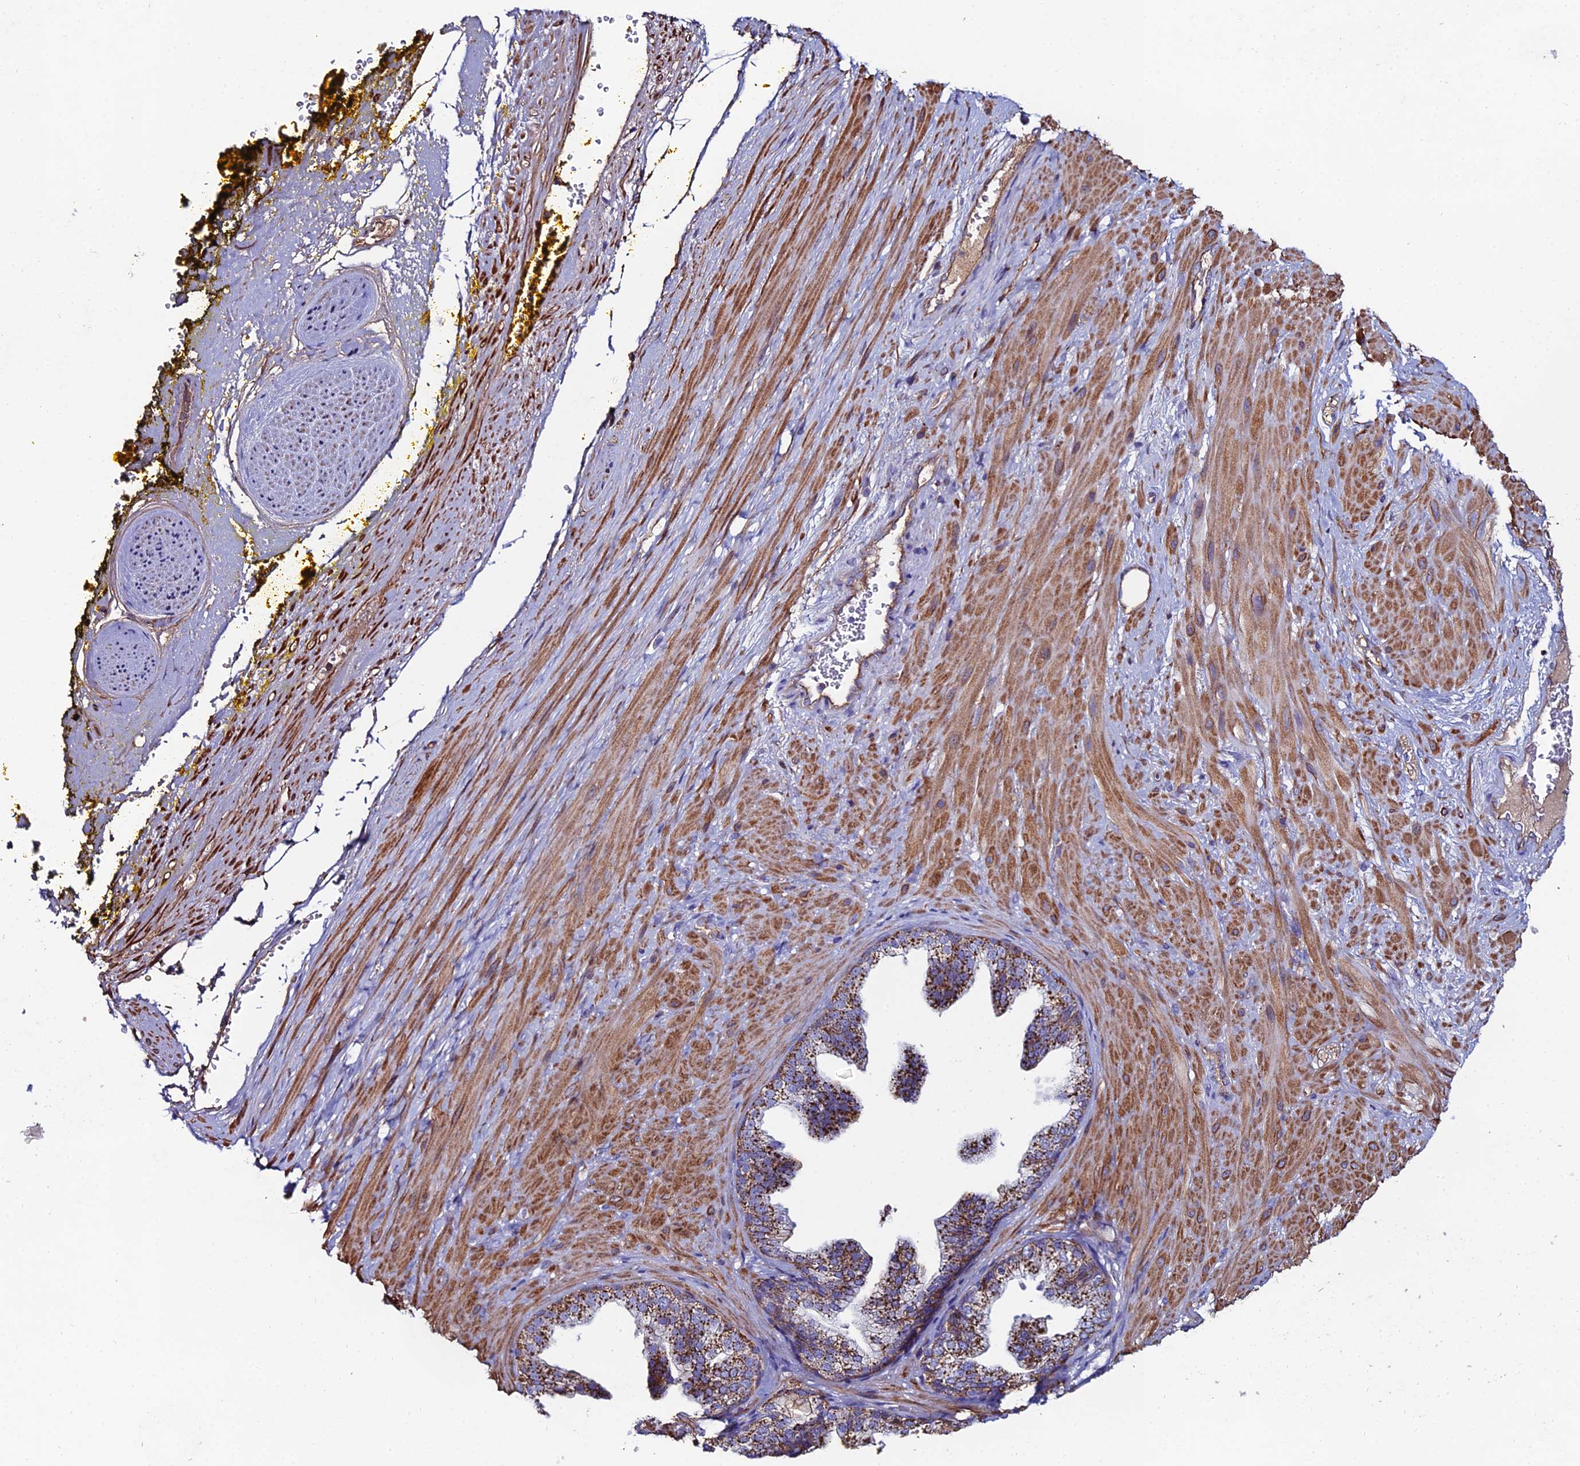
{"staining": {"intensity": "negative", "quantity": "none", "location": "none"}, "tissue": "adipose tissue", "cell_type": "Adipocytes", "image_type": "normal", "snomed": [{"axis": "morphology", "description": "Normal tissue, NOS"}, {"axis": "morphology", "description": "Adenocarcinoma, Low grade"}, {"axis": "topography", "description": "Prostate"}, {"axis": "topography", "description": "Peripheral nerve tissue"}], "caption": "Adipose tissue stained for a protein using immunohistochemistry demonstrates no expression adipocytes.", "gene": "C6", "patient": {"sex": "male", "age": 63}}